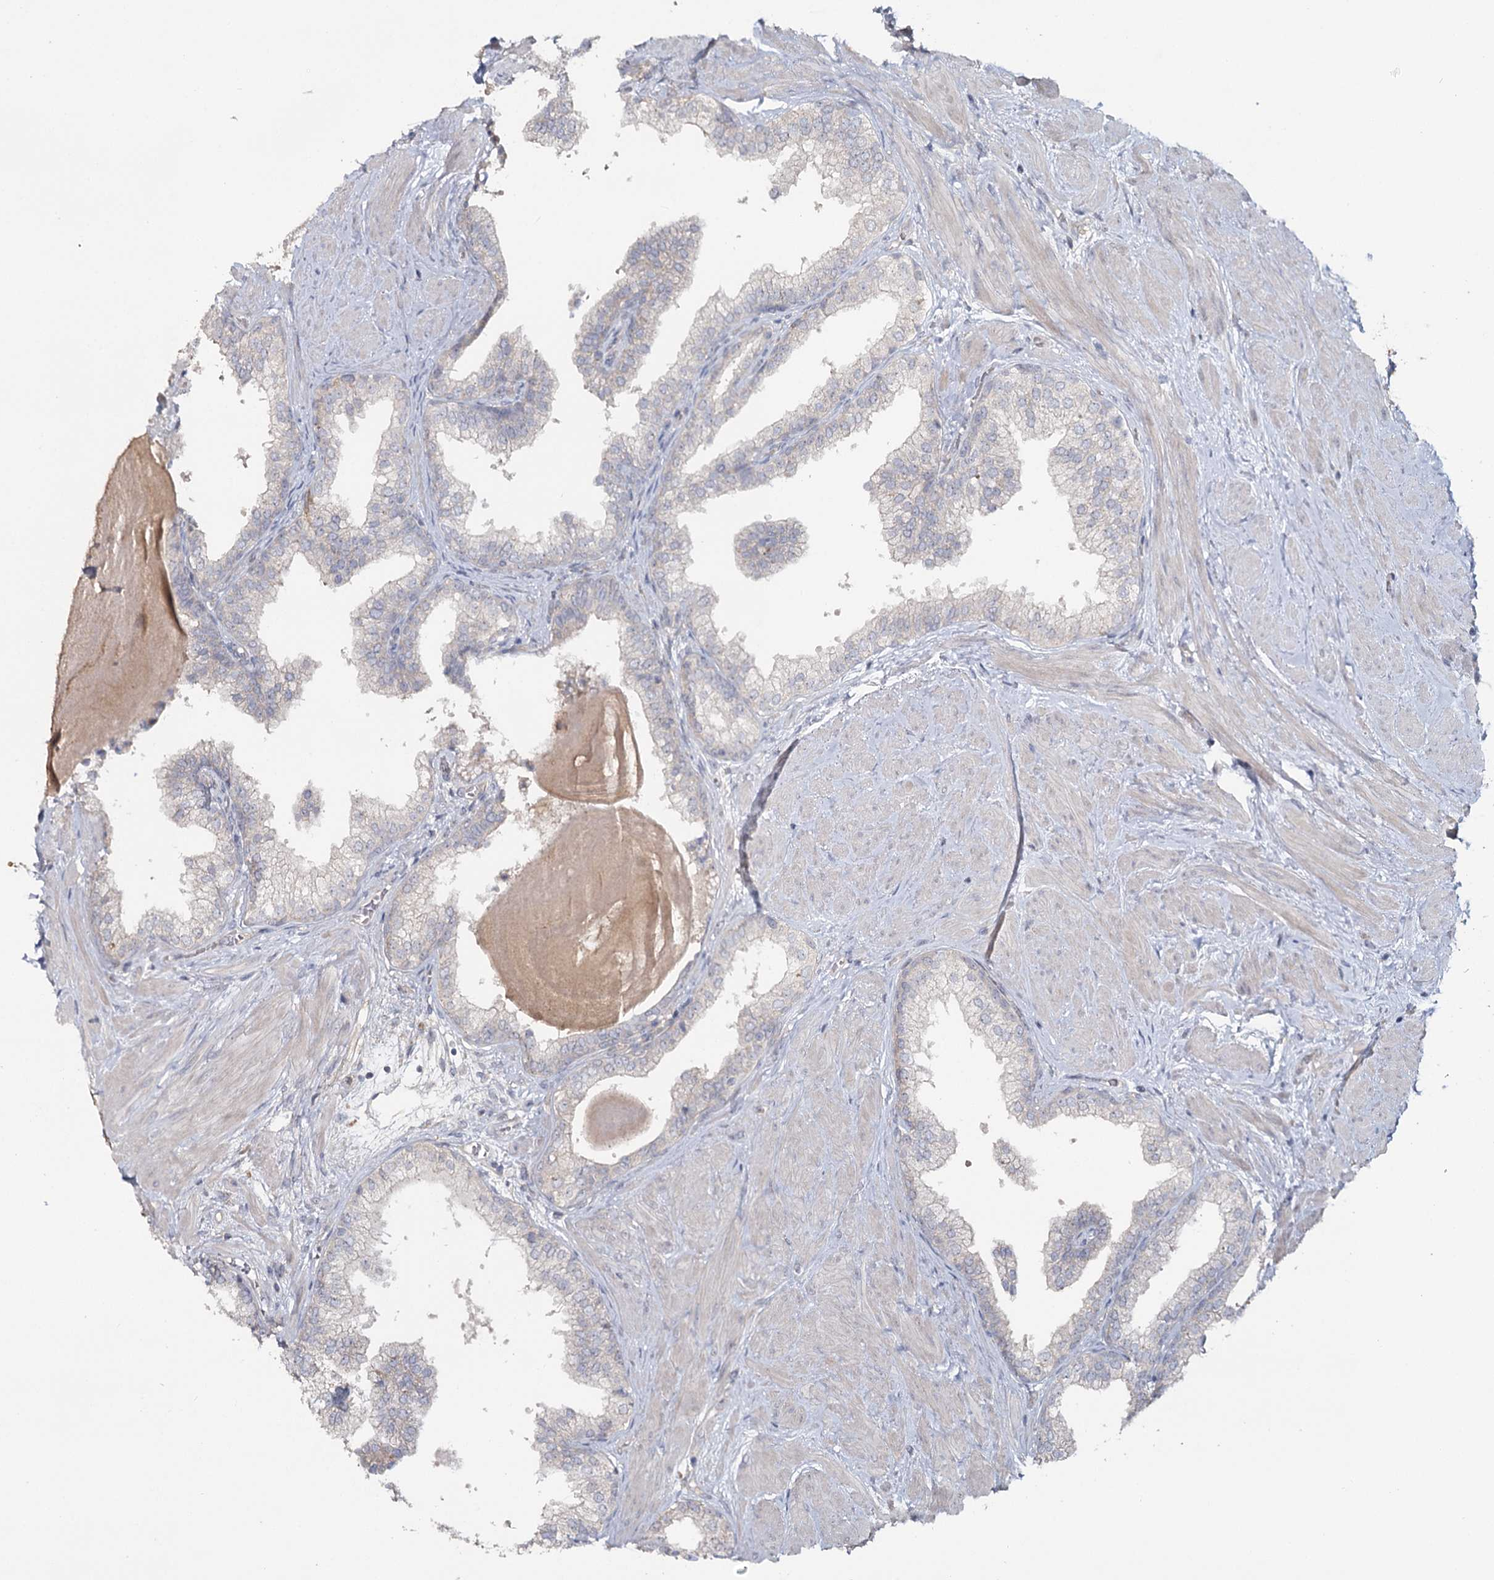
{"staining": {"intensity": "negative", "quantity": "none", "location": "none"}, "tissue": "prostate", "cell_type": "Glandular cells", "image_type": "normal", "snomed": [{"axis": "morphology", "description": "Normal tissue, NOS"}, {"axis": "topography", "description": "Prostate"}], "caption": "The histopathology image exhibits no staining of glandular cells in benign prostate. Nuclei are stained in blue.", "gene": "ANGPTL5", "patient": {"sex": "male", "age": 48}}